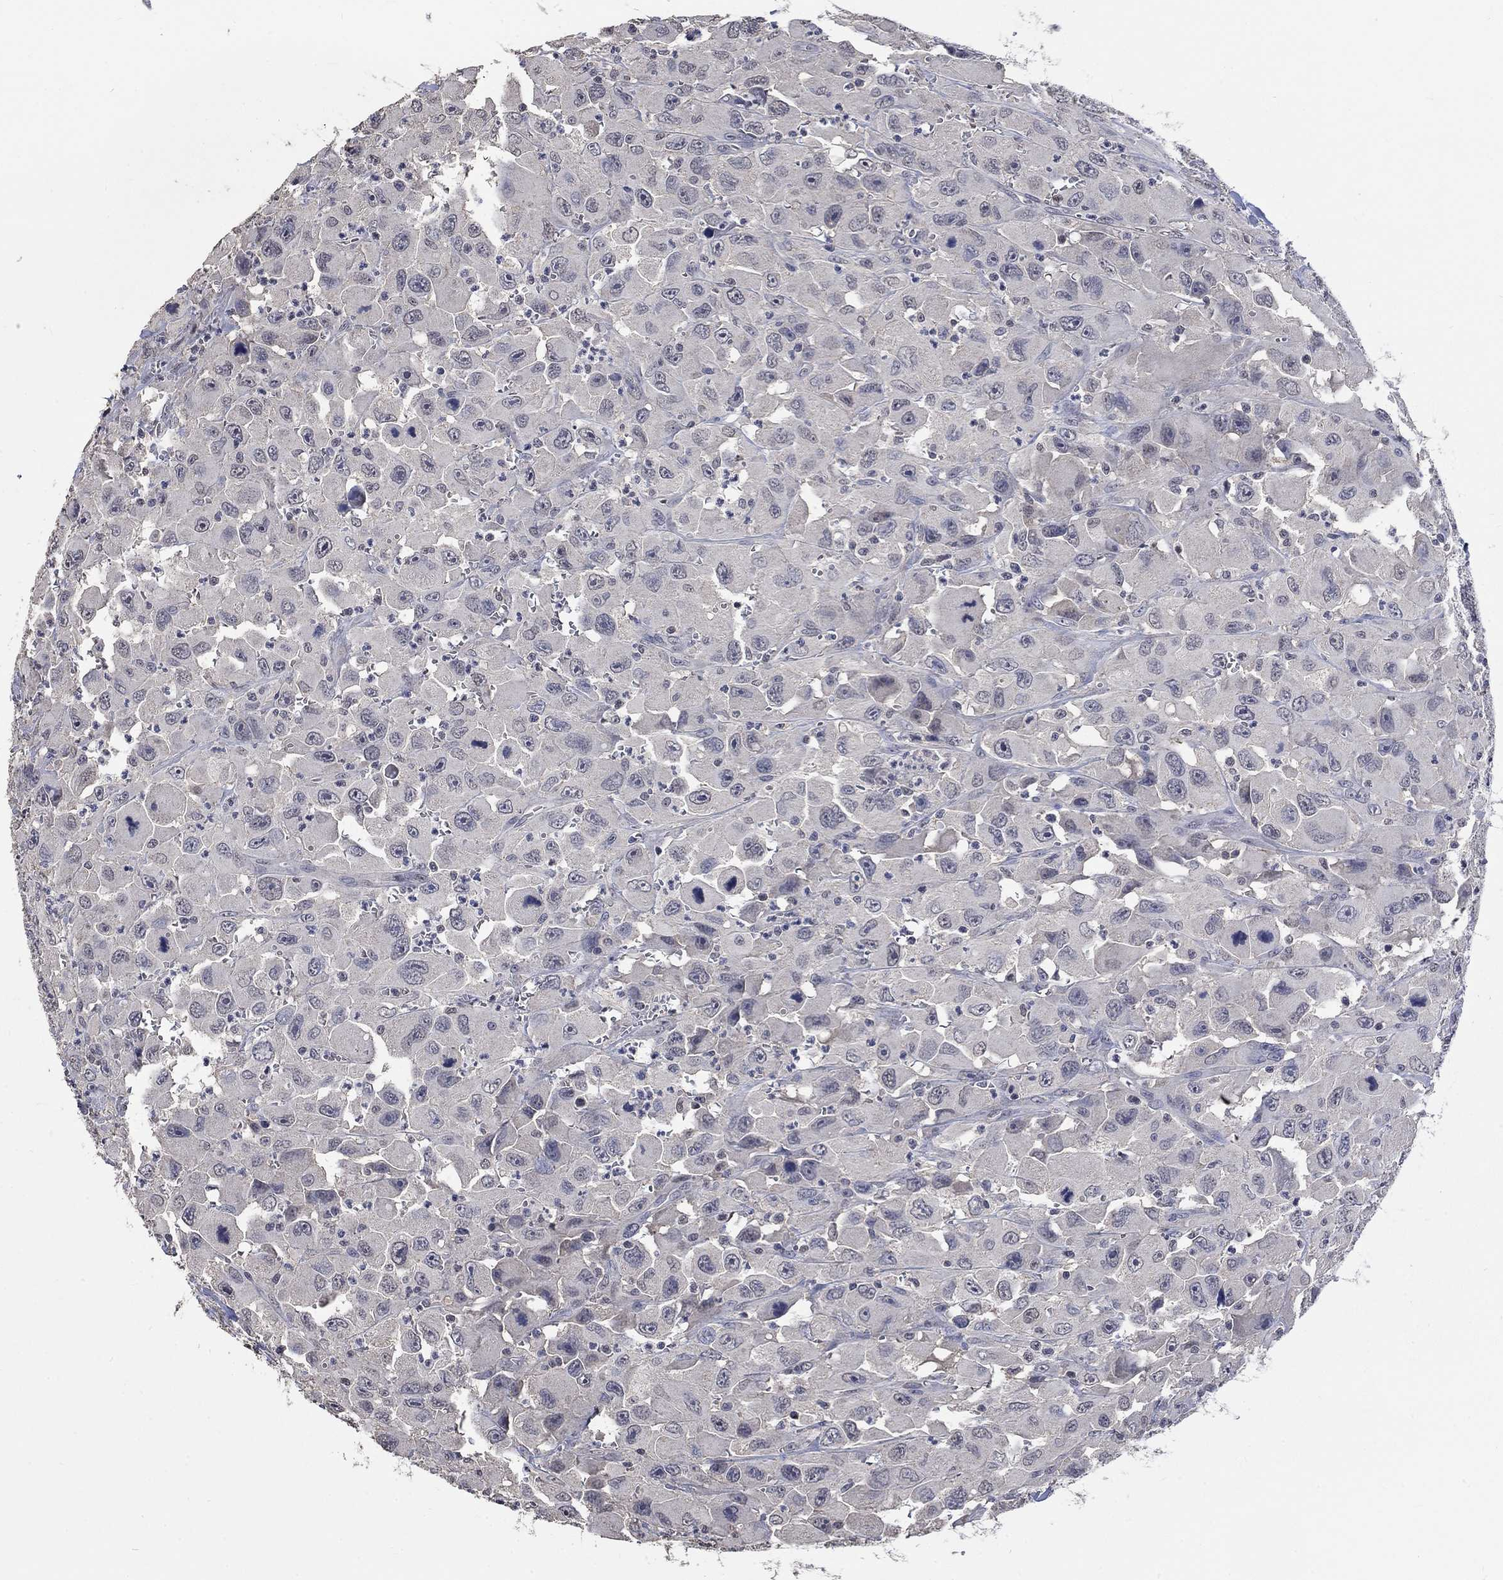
{"staining": {"intensity": "negative", "quantity": "none", "location": "none"}, "tissue": "head and neck cancer", "cell_type": "Tumor cells", "image_type": "cancer", "snomed": [{"axis": "morphology", "description": "Squamous cell carcinoma, NOS"}, {"axis": "morphology", "description": "Squamous cell carcinoma, metastatic, NOS"}, {"axis": "topography", "description": "Oral tissue"}, {"axis": "topography", "description": "Head-Neck"}], "caption": "Micrograph shows no significant protein expression in tumor cells of head and neck squamous cell carcinoma.", "gene": "ZBTB18", "patient": {"sex": "female", "age": 85}}